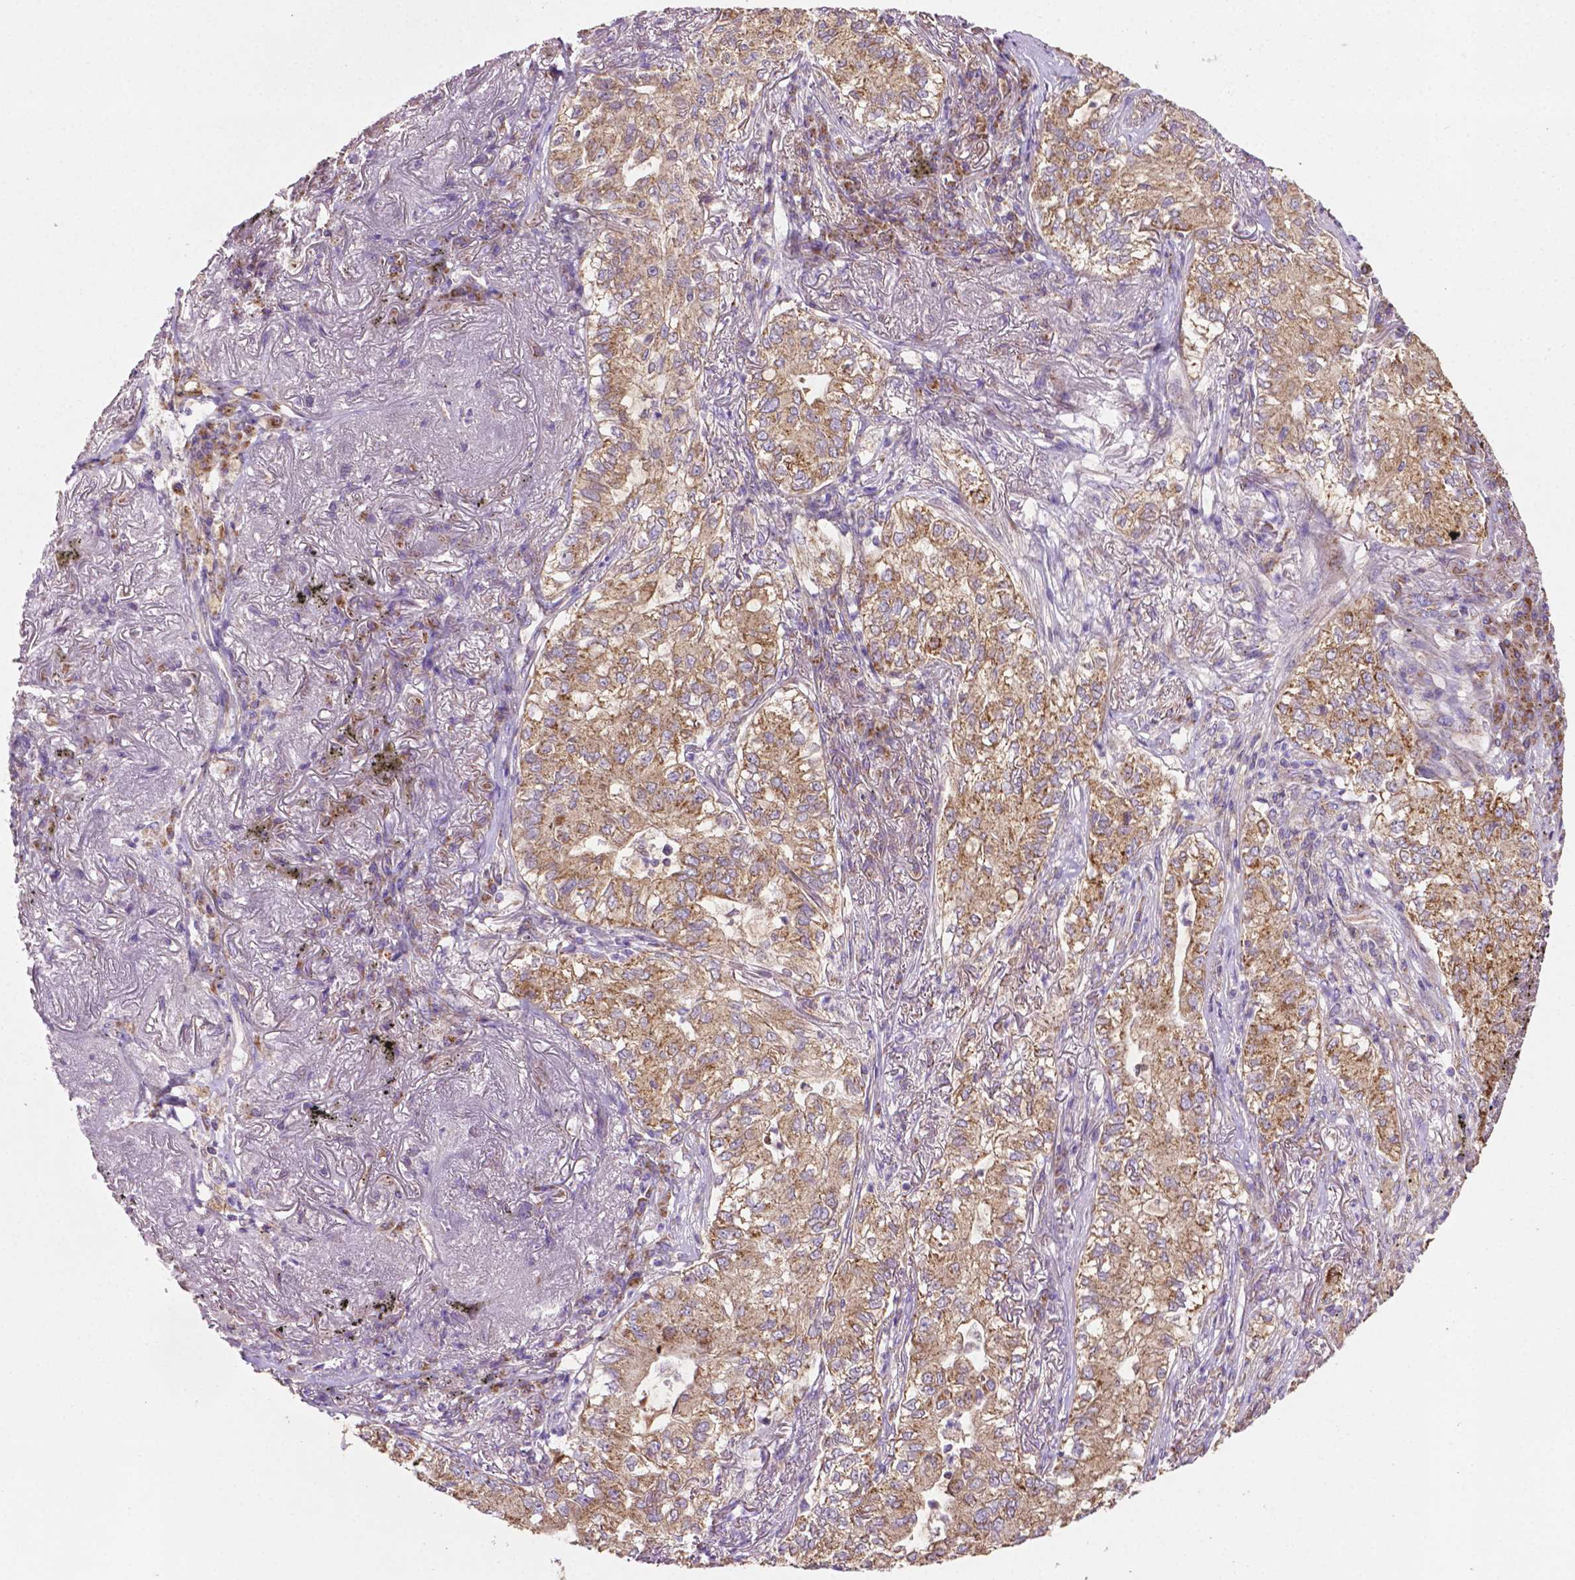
{"staining": {"intensity": "strong", "quantity": "25%-75%", "location": "cytoplasmic/membranous"}, "tissue": "lung cancer", "cell_type": "Tumor cells", "image_type": "cancer", "snomed": [{"axis": "morphology", "description": "Adenocarcinoma, NOS"}, {"axis": "topography", "description": "Lung"}], "caption": "Lung cancer was stained to show a protein in brown. There is high levels of strong cytoplasmic/membranous staining in approximately 25%-75% of tumor cells.", "gene": "ILVBL", "patient": {"sex": "female", "age": 73}}